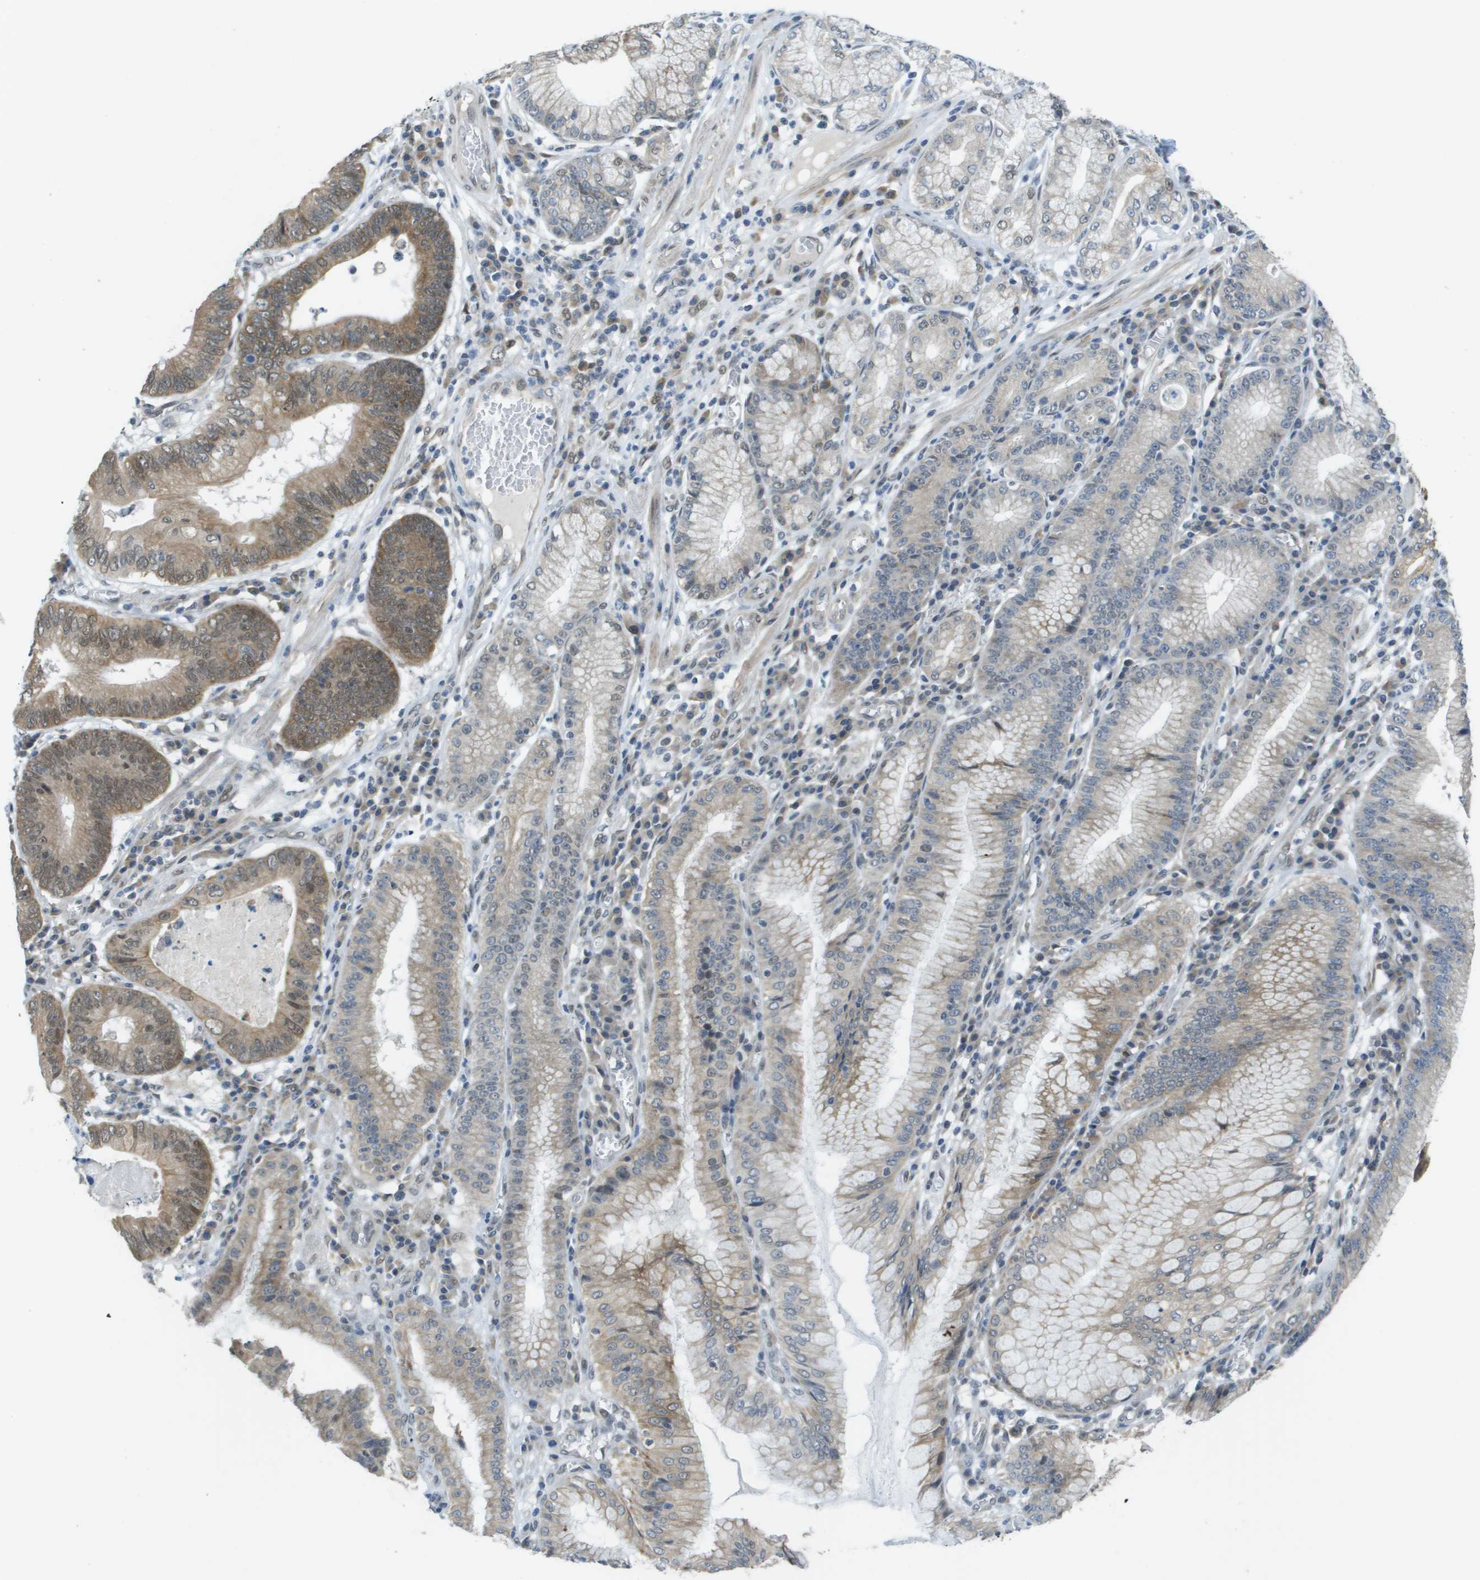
{"staining": {"intensity": "moderate", "quantity": "25%-75%", "location": "cytoplasmic/membranous,nuclear"}, "tissue": "stomach cancer", "cell_type": "Tumor cells", "image_type": "cancer", "snomed": [{"axis": "morphology", "description": "Adenocarcinoma, NOS"}, {"axis": "topography", "description": "Stomach"}], "caption": "Moderate cytoplasmic/membranous and nuclear protein staining is appreciated in about 25%-75% of tumor cells in stomach adenocarcinoma.", "gene": "ARID1B", "patient": {"sex": "male", "age": 59}}